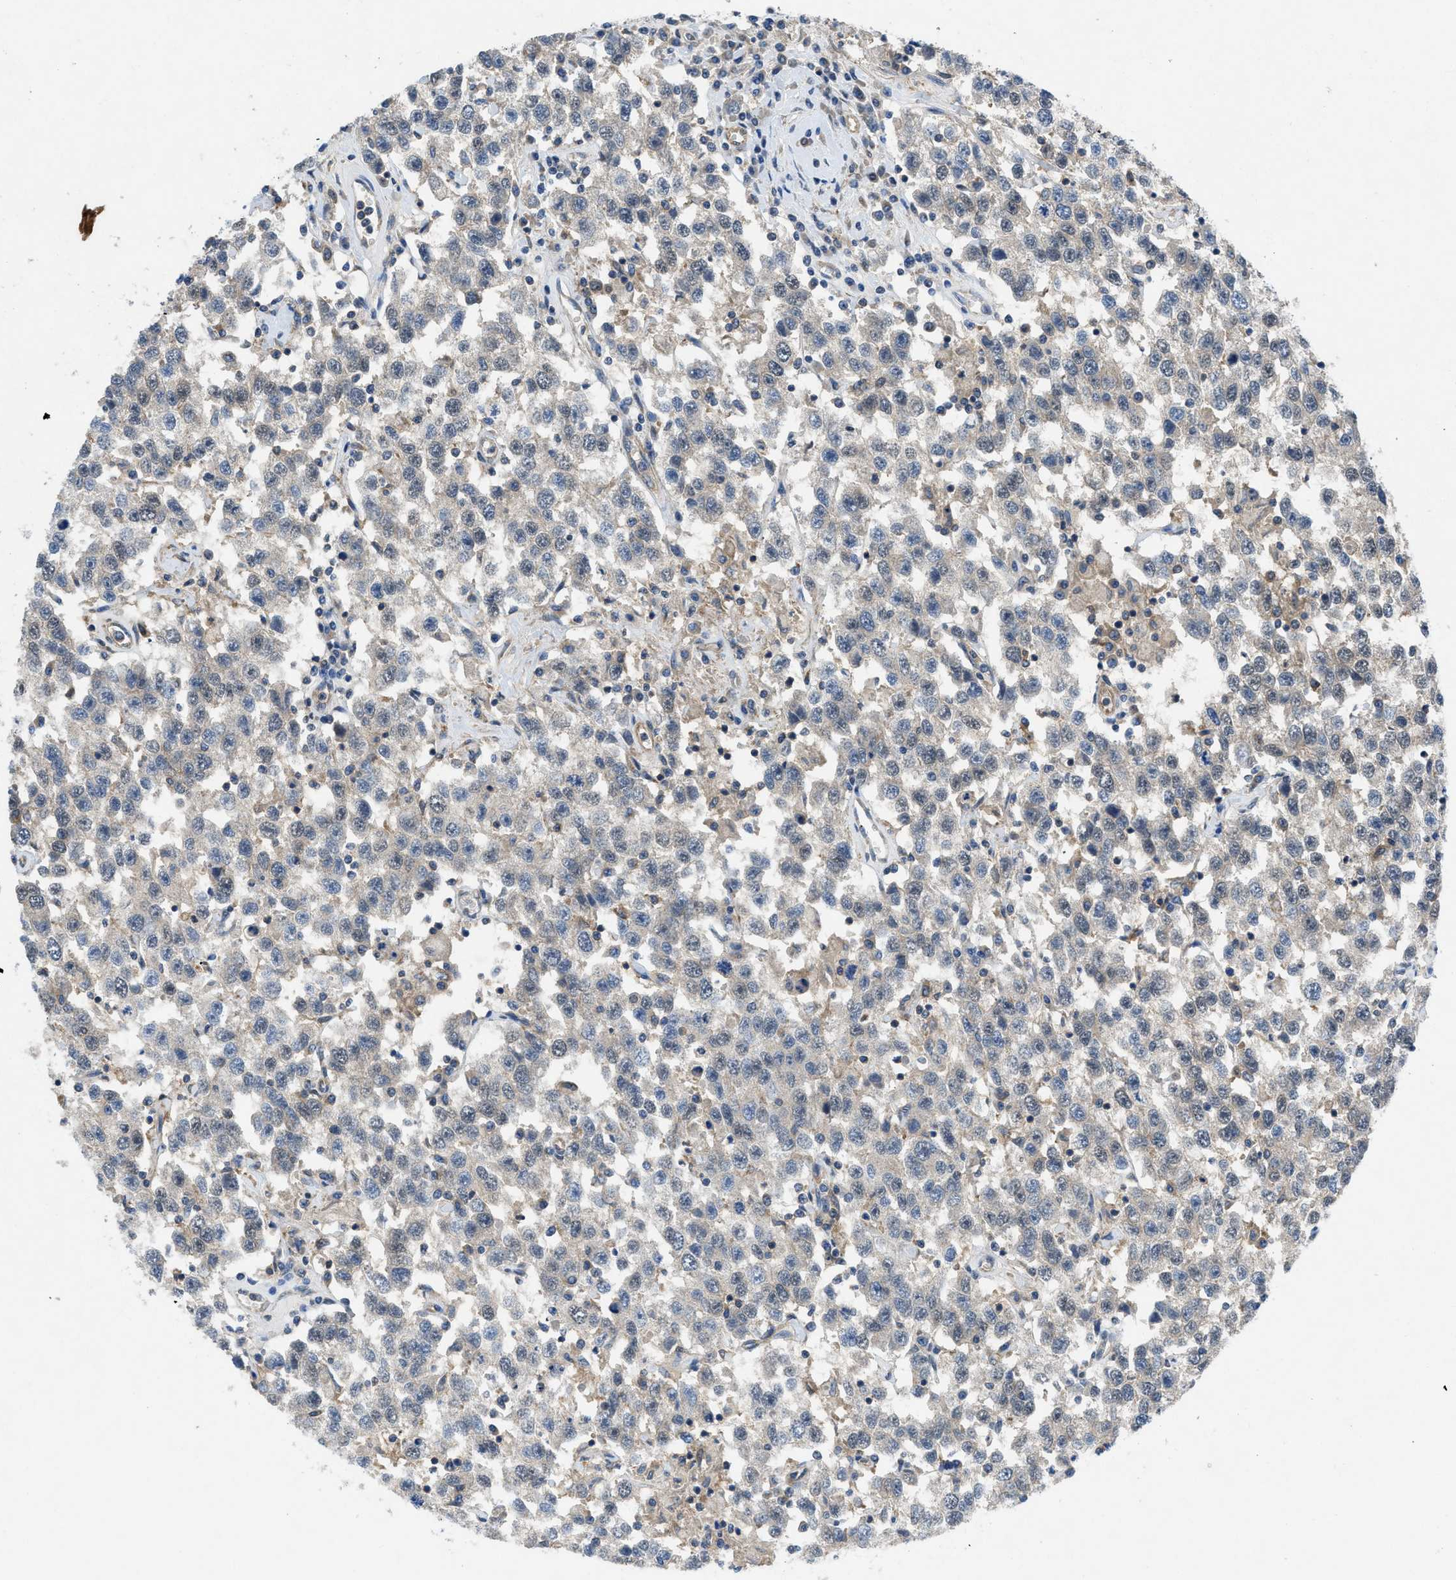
{"staining": {"intensity": "negative", "quantity": "none", "location": "none"}, "tissue": "testis cancer", "cell_type": "Tumor cells", "image_type": "cancer", "snomed": [{"axis": "morphology", "description": "Seminoma, NOS"}, {"axis": "topography", "description": "Testis"}], "caption": "This is an immunohistochemistry micrograph of human testis cancer (seminoma). There is no expression in tumor cells.", "gene": "PANX1", "patient": {"sex": "male", "age": 41}}